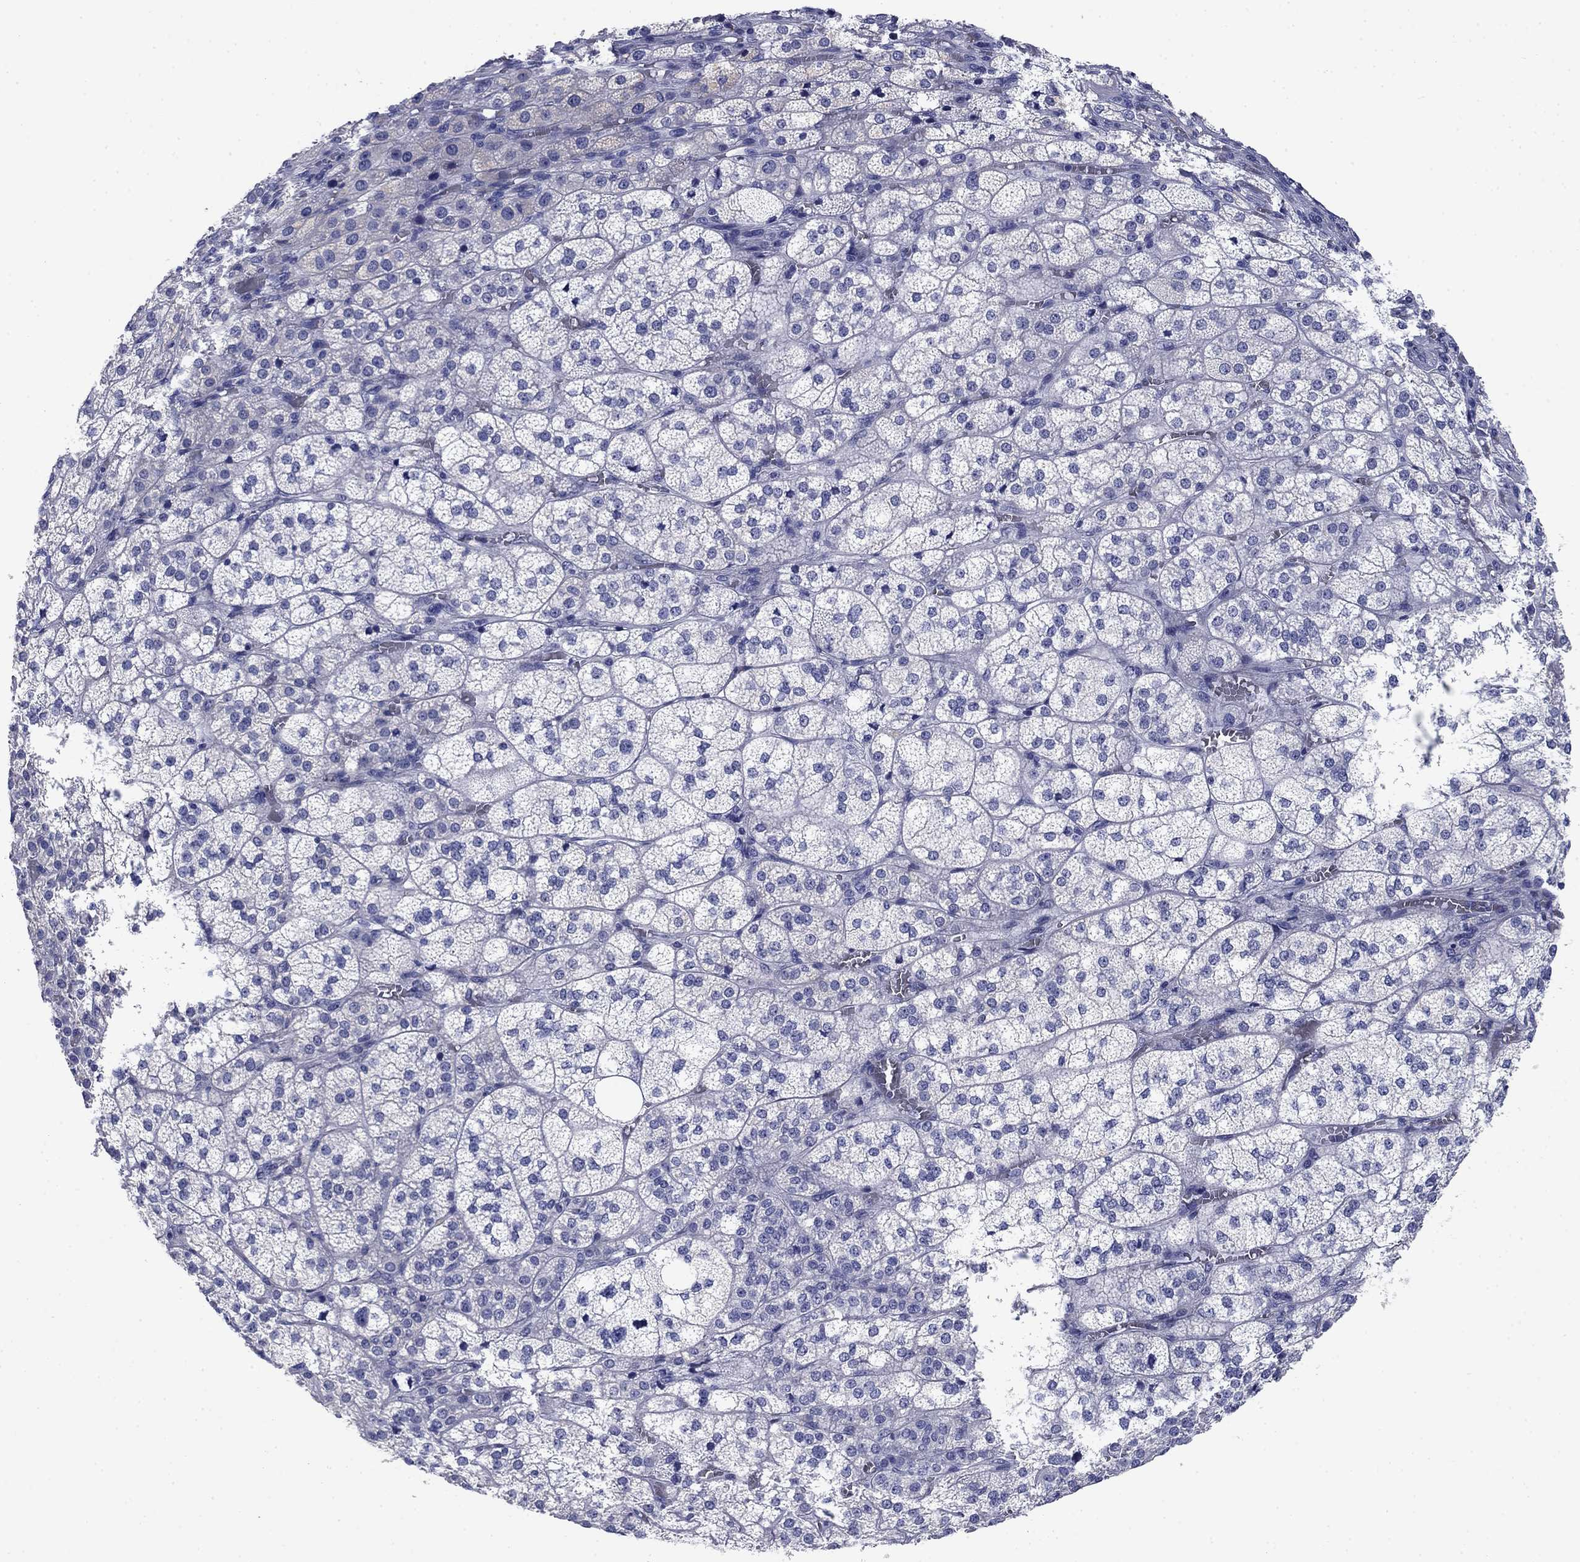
{"staining": {"intensity": "negative", "quantity": "none", "location": "none"}, "tissue": "adrenal gland", "cell_type": "Glandular cells", "image_type": "normal", "snomed": [{"axis": "morphology", "description": "Normal tissue, NOS"}, {"axis": "topography", "description": "Adrenal gland"}], "caption": "Protein analysis of normal adrenal gland demonstrates no significant staining in glandular cells. (DAB (3,3'-diaminobenzidine) IHC, high magnification).", "gene": "PRKCG", "patient": {"sex": "female", "age": 60}}